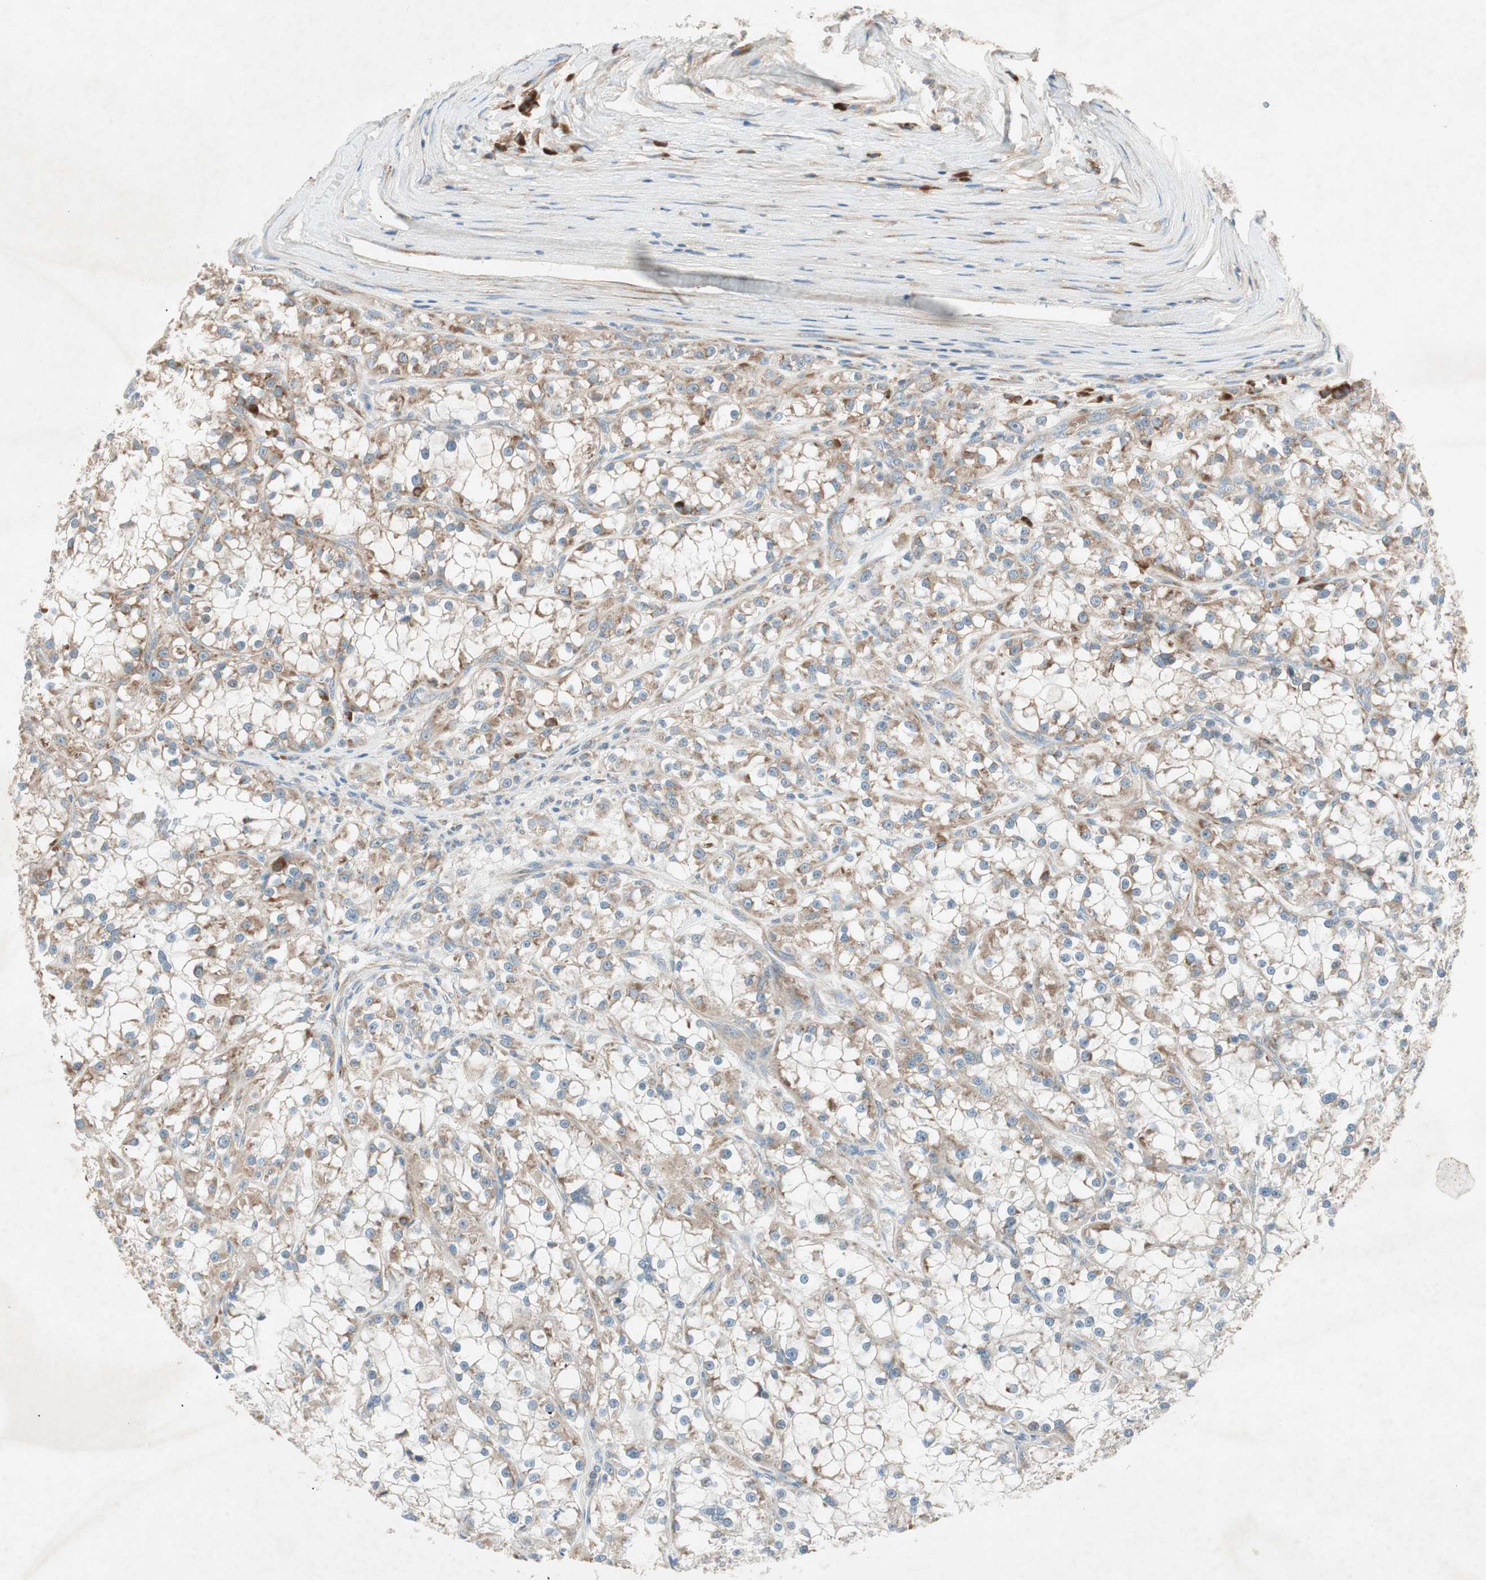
{"staining": {"intensity": "moderate", "quantity": ">75%", "location": "cytoplasmic/membranous"}, "tissue": "renal cancer", "cell_type": "Tumor cells", "image_type": "cancer", "snomed": [{"axis": "morphology", "description": "Adenocarcinoma, NOS"}, {"axis": "topography", "description": "Kidney"}], "caption": "This is a micrograph of immunohistochemistry staining of renal cancer (adenocarcinoma), which shows moderate expression in the cytoplasmic/membranous of tumor cells.", "gene": "RPL23", "patient": {"sex": "female", "age": 52}}